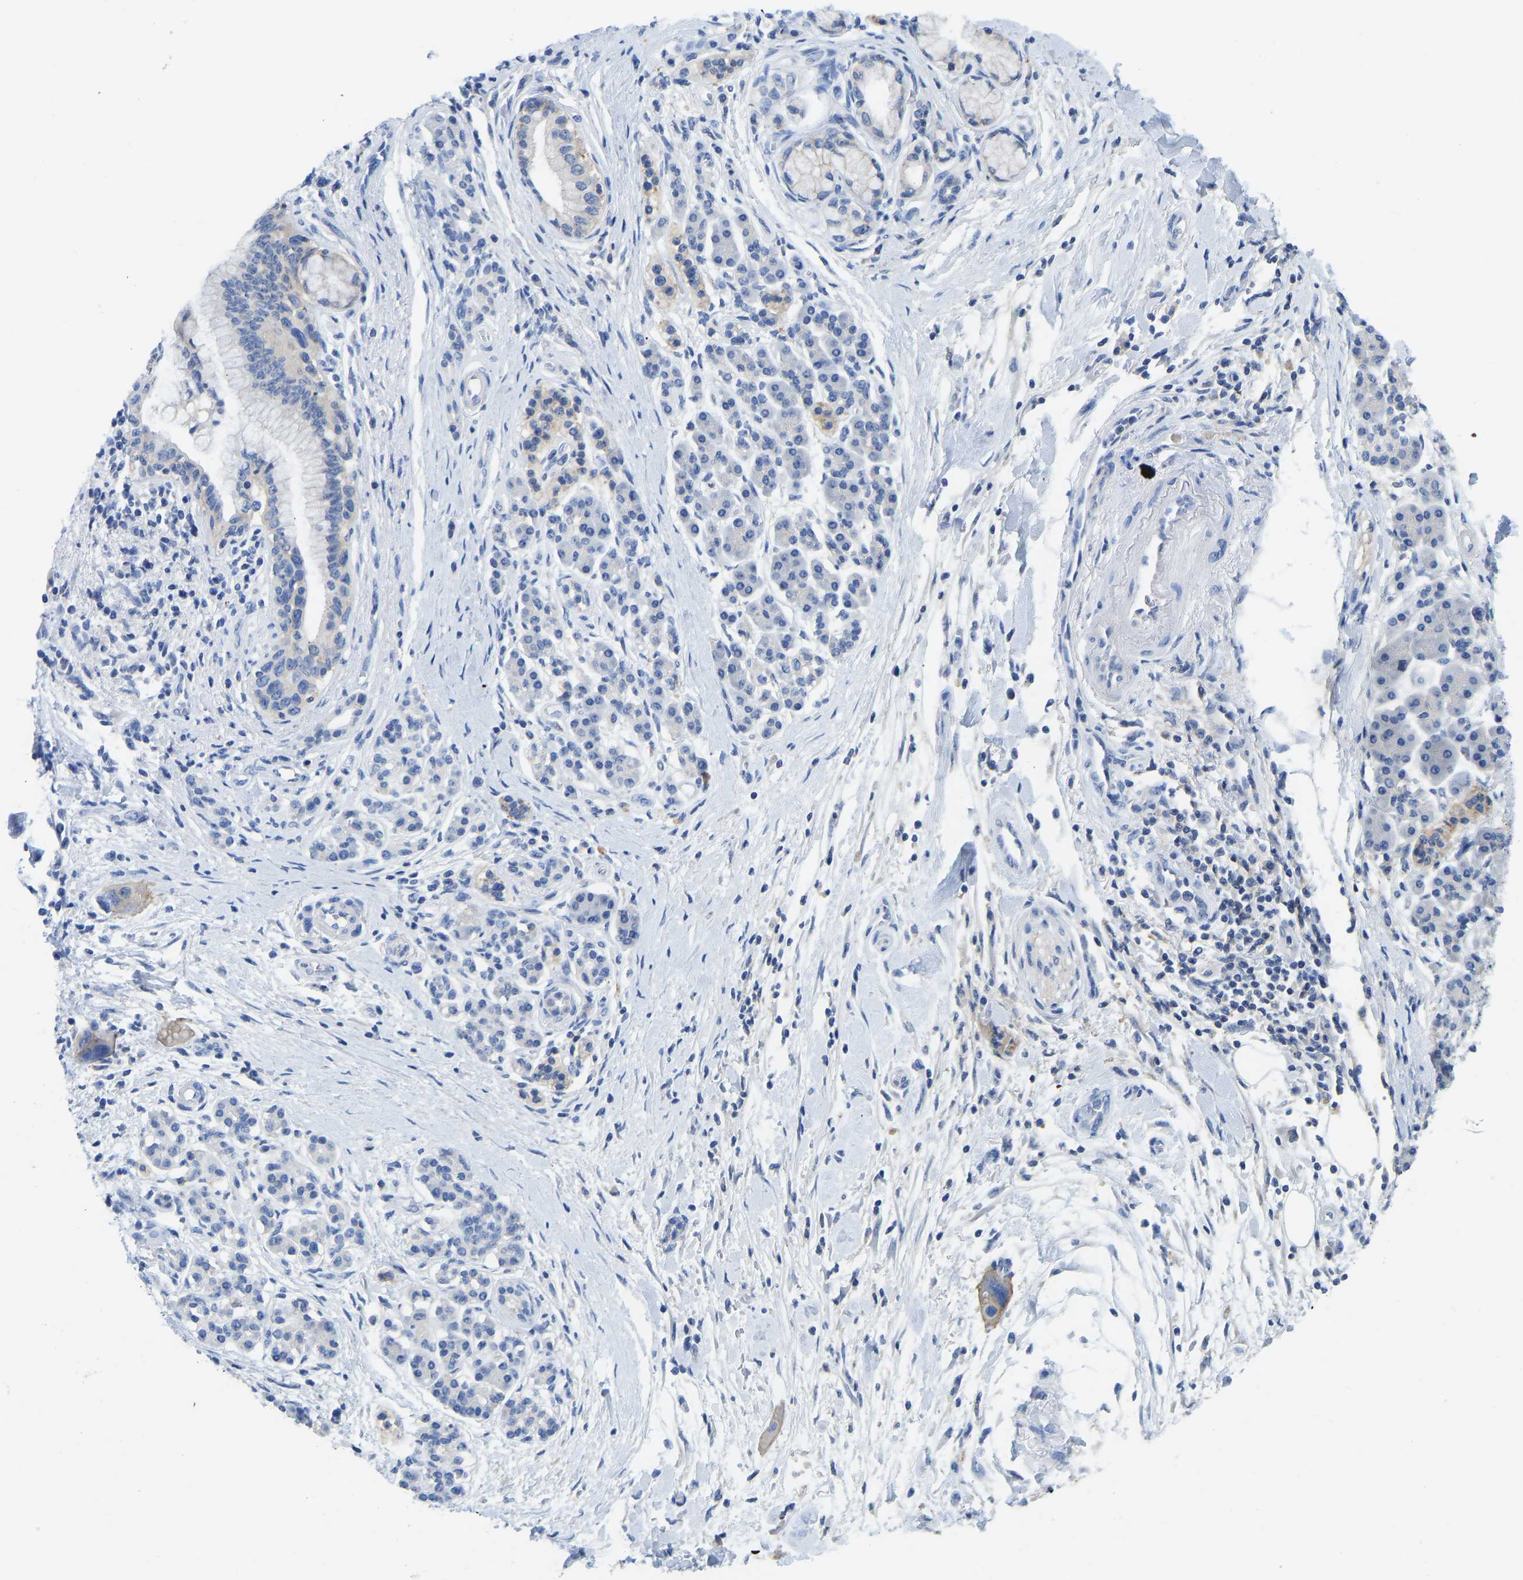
{"staining": {"intensity": "negative", "quantity": "none", "location": "none"}, "tissue": "pancreatic cancer", "cell_type": "Tumor cells", "image_type": "cancer", "snomed": [{"axis": "morphology", "description": "Normal tissue, NOS"}, {"axis": "morphology", "description": "Adenocarcinoma, NOS"}, {"axis": "topography", "description": "Pancreas"}], "caption": "Photomicrograph shows no significant protein staining in tumor cells of adenocarcinoma (pancreatic).", "gene": "NDRG3", "patient": {"sex": "female", "age": 71}}